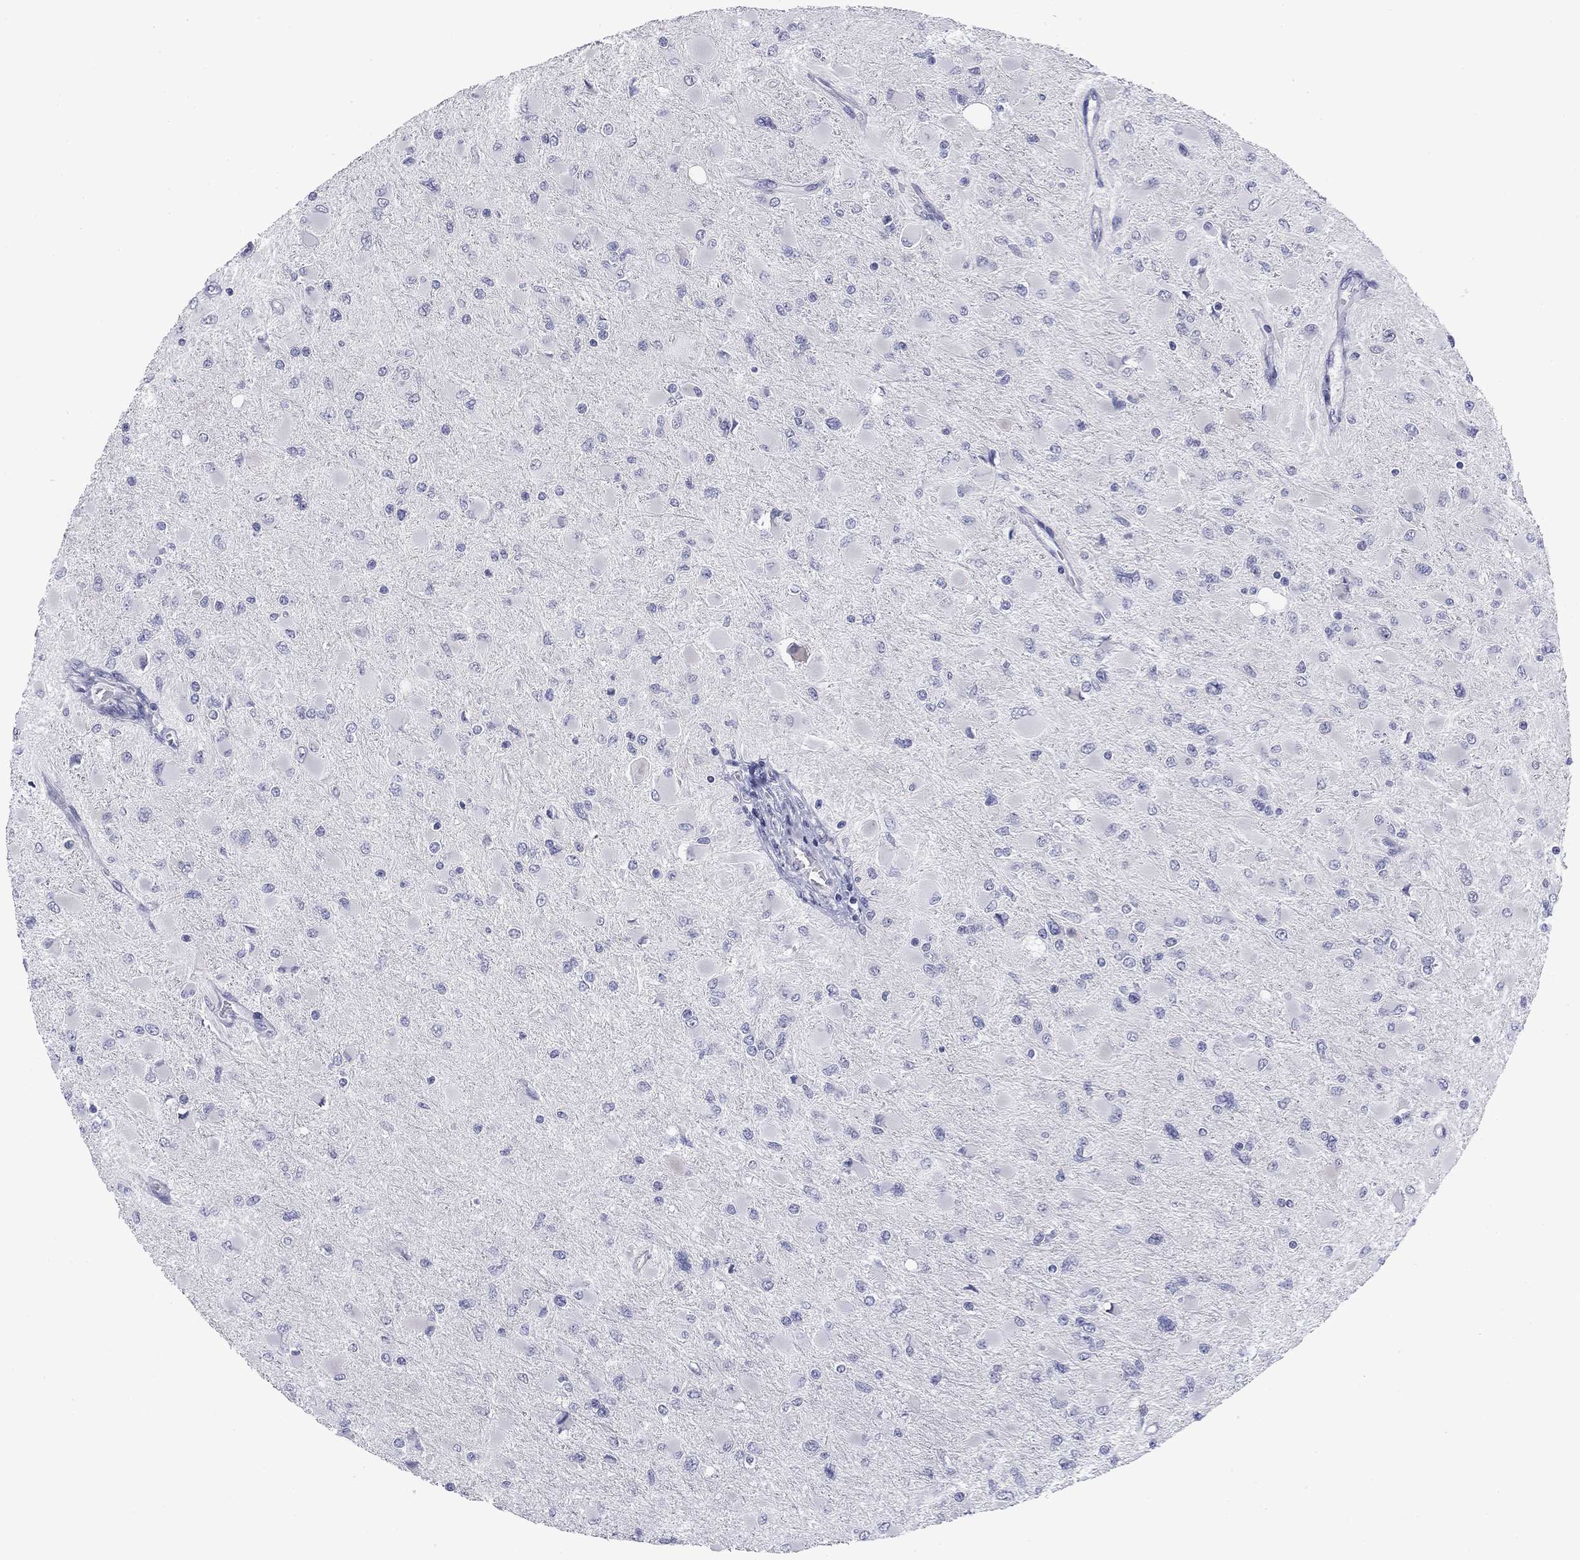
{"staining": {"intensity": "negative", "quantity": "none", "location": "none"}, "tissue": "glioma", "cell_type": "Tumor cells", "image_type": "cancer", "snomed": [{"axis": "morphology", "description": "Glioma, malignant, High grade"}, {"axis": "topography", "description": "Cerebral cortex"}], "caption": "High magnification brightfield microscopy of glioma stained with DAB (brown) and counterstained with hematoxylin (blue): tumor cells show no significant staining.", "gene": "PRPH", "patient": {"sex": "female", "age": 36}}